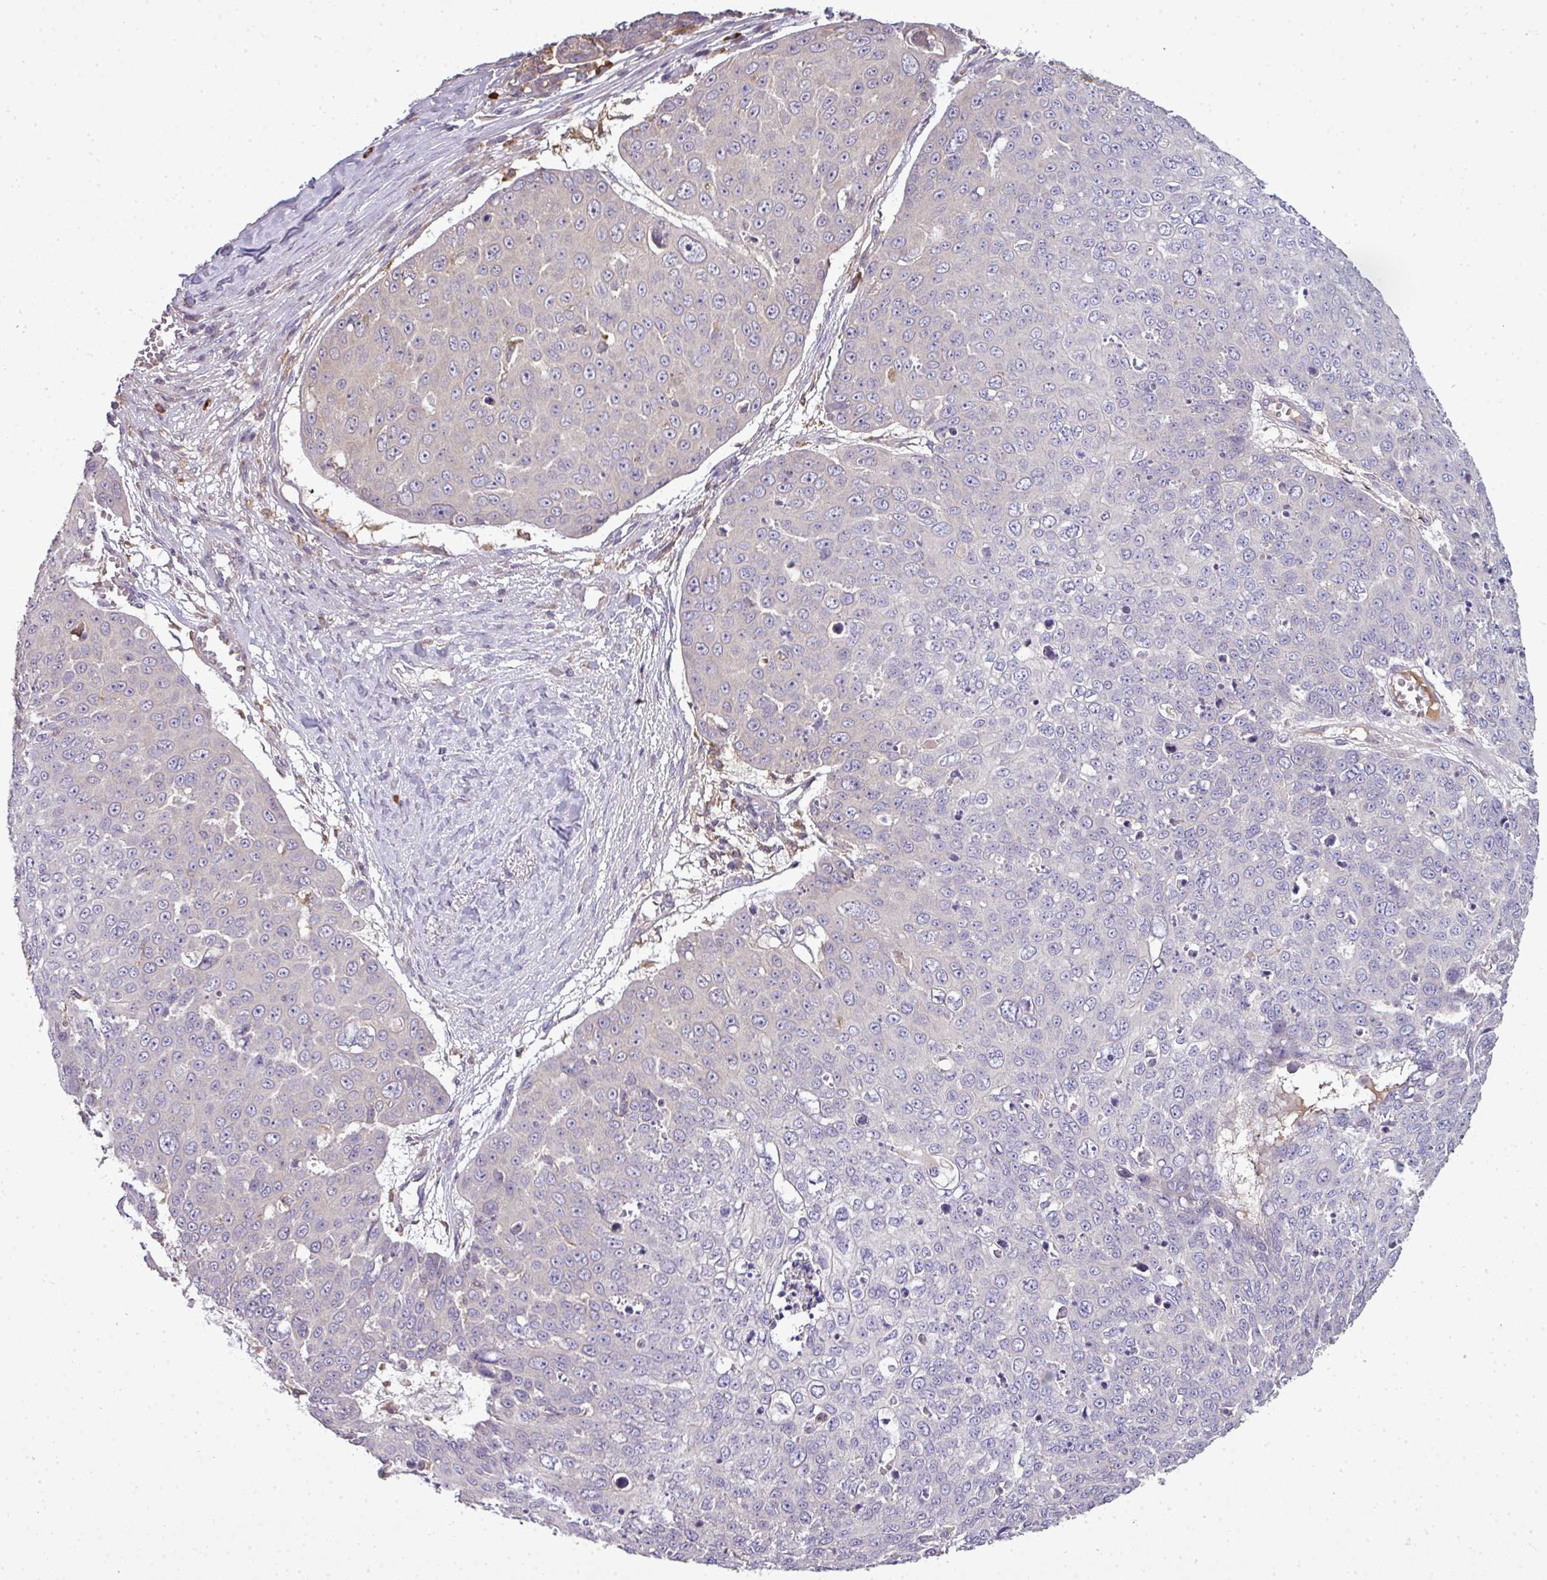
{"staining": {"intensity": "negative", "quantity": "none", "location": "none"}, "tissue": "skin cancer", "cell_type": "Tumor cells", "image_type": "cancer", "snomed": [{"axis": "morphology", "description": "Squamous cell carcinoma, NOS"}, {"axis": "topography", "description": "Skin"}], "caption": "Immunohistochemical staining of skin squamous cell carcinoma reveals no significant expression in tumor cells.", "gene": "STAT5A", "patient": {"sex": "male", "age": 71}}